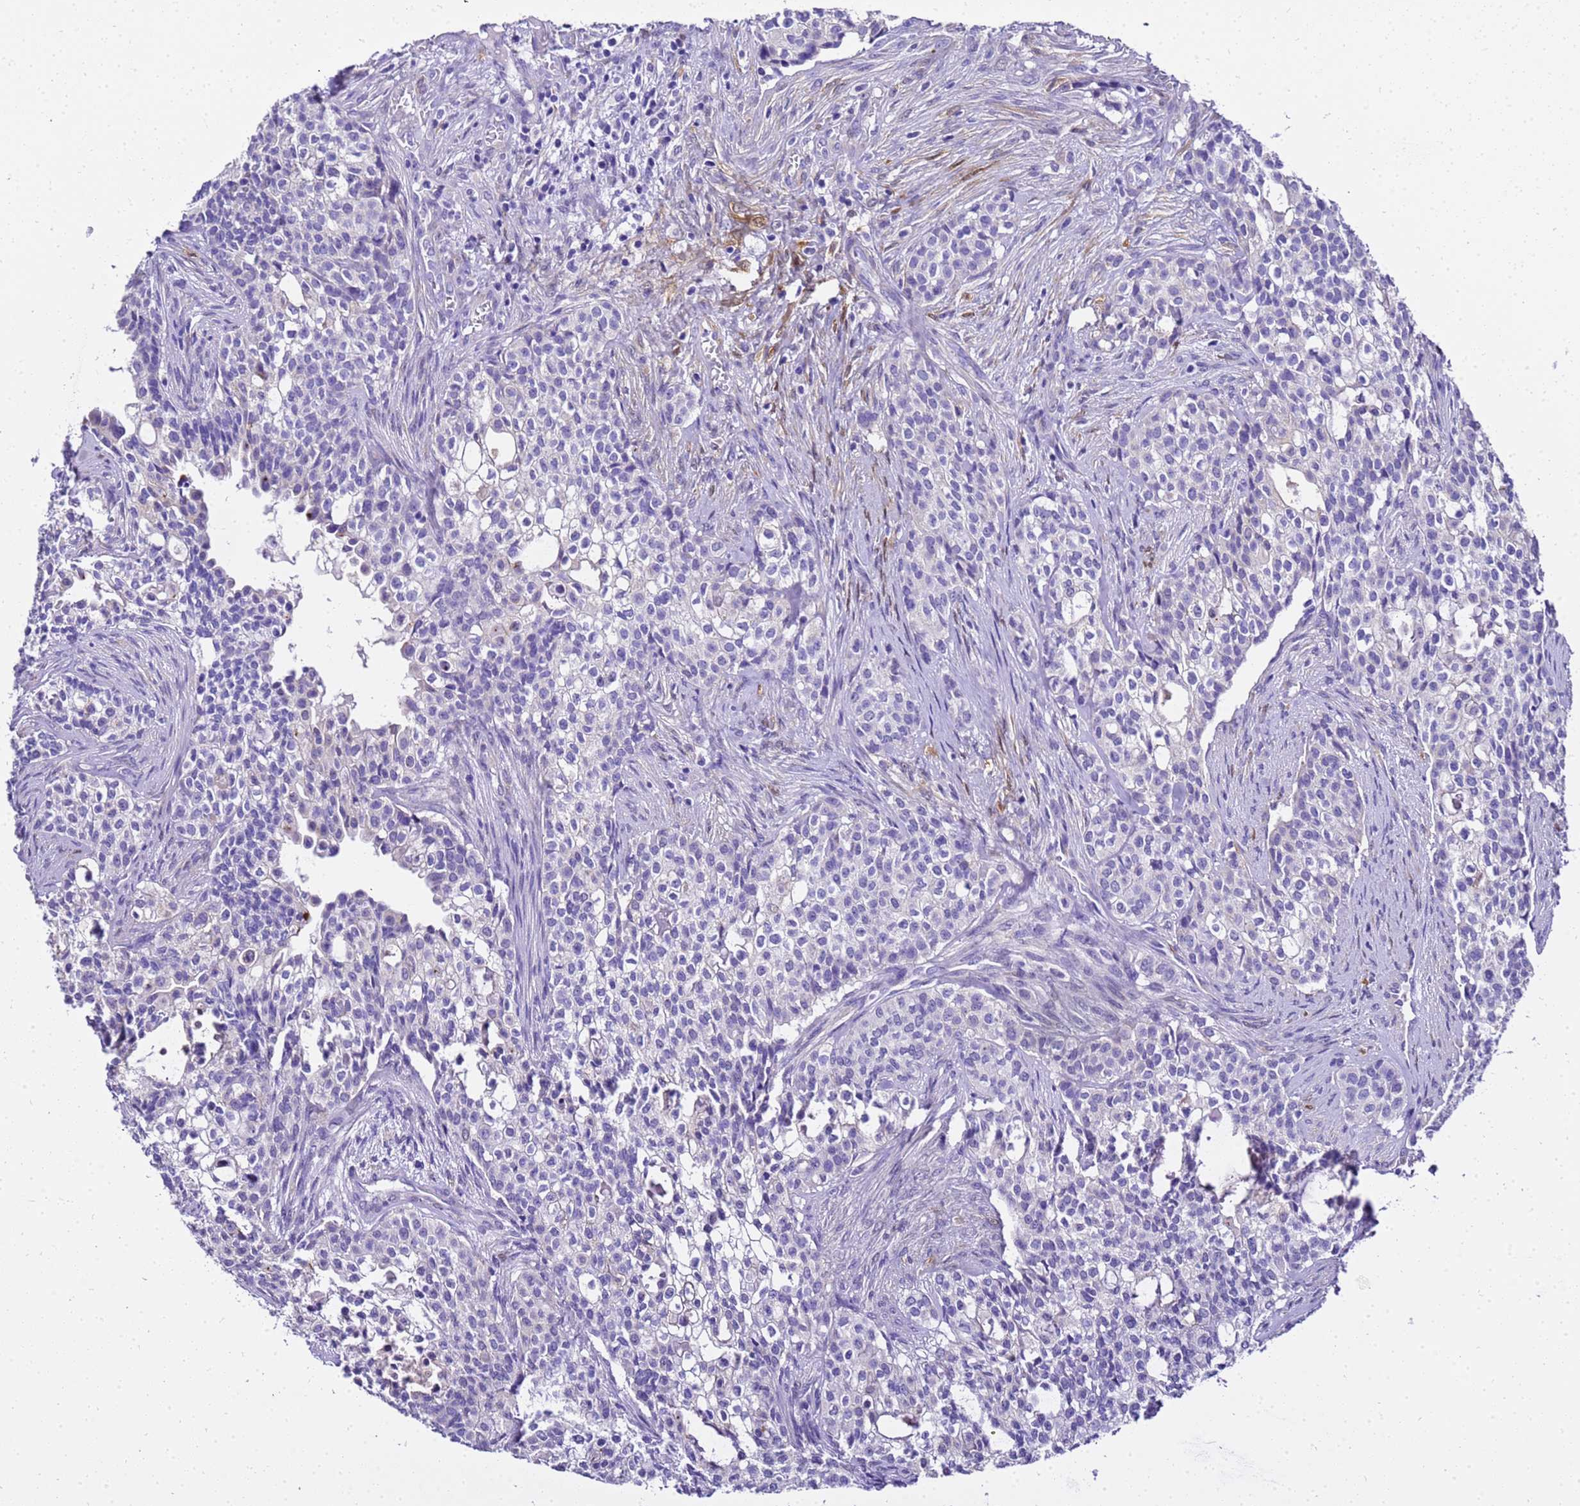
{"staining": {"intensity": "negative", "quantity": "none", "location": "none"}, "tissue": "head and neck cancer", "cell_type": "Tumor cells", "image_type": "cancer", "snomed": [{"axis": "morphology", "description": "Adenocarcinoma, NOS"}, {"axis": "topography", "description": "Head-Neck"}], "caption": "The histopathology image exhibits no staining of tumor cells in head and neck adenocarcinoma.", "gene": "HSPB6", "patient": {"sex": "male", "age": 81}}